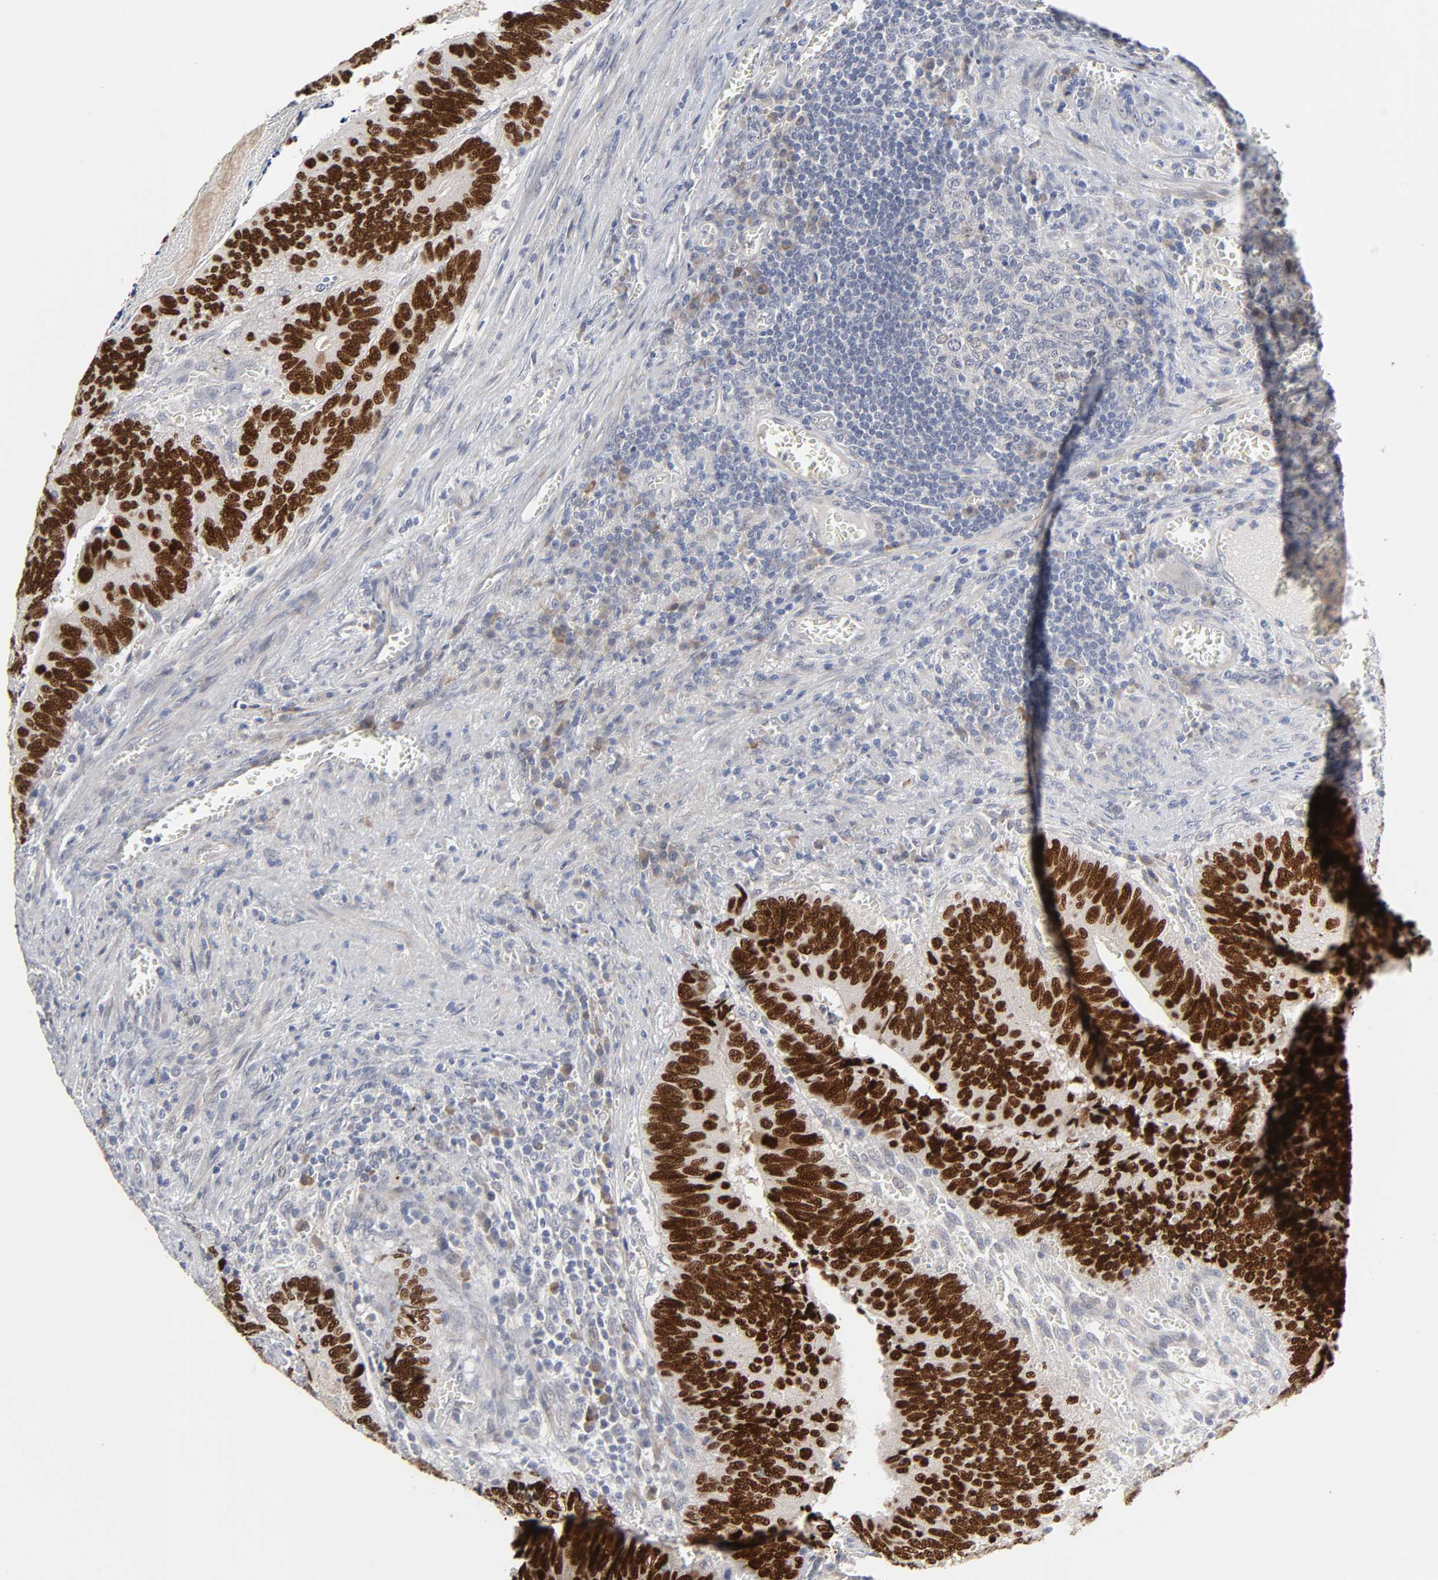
{"staining": {"intensity": "strong", "quantity": ">75%", "location": "nuclear"}, "tissue": "colorectal cancer", "cell_type": "Tumor cells", "image_type": "cancer", "snomed": [{"axis": "morphology", "description": "Adenocarcinoma, NOS"}, {"axis": "topography", "description": "Colon"}], "caption": "Protein staining by immunohistochemistry (IHC) demonstrates strong nuclear positivity in approximately >75% of tumor cells in adenocarcinoma (colorectal). (Stains: DAB (3,3'-diaminobenzidine) in brown, nuclei in blue, Microscopy: brightfield microscopy at high magnification).", "gene": "HNF4A", "patient": {"sex": "male", "age": 72}}